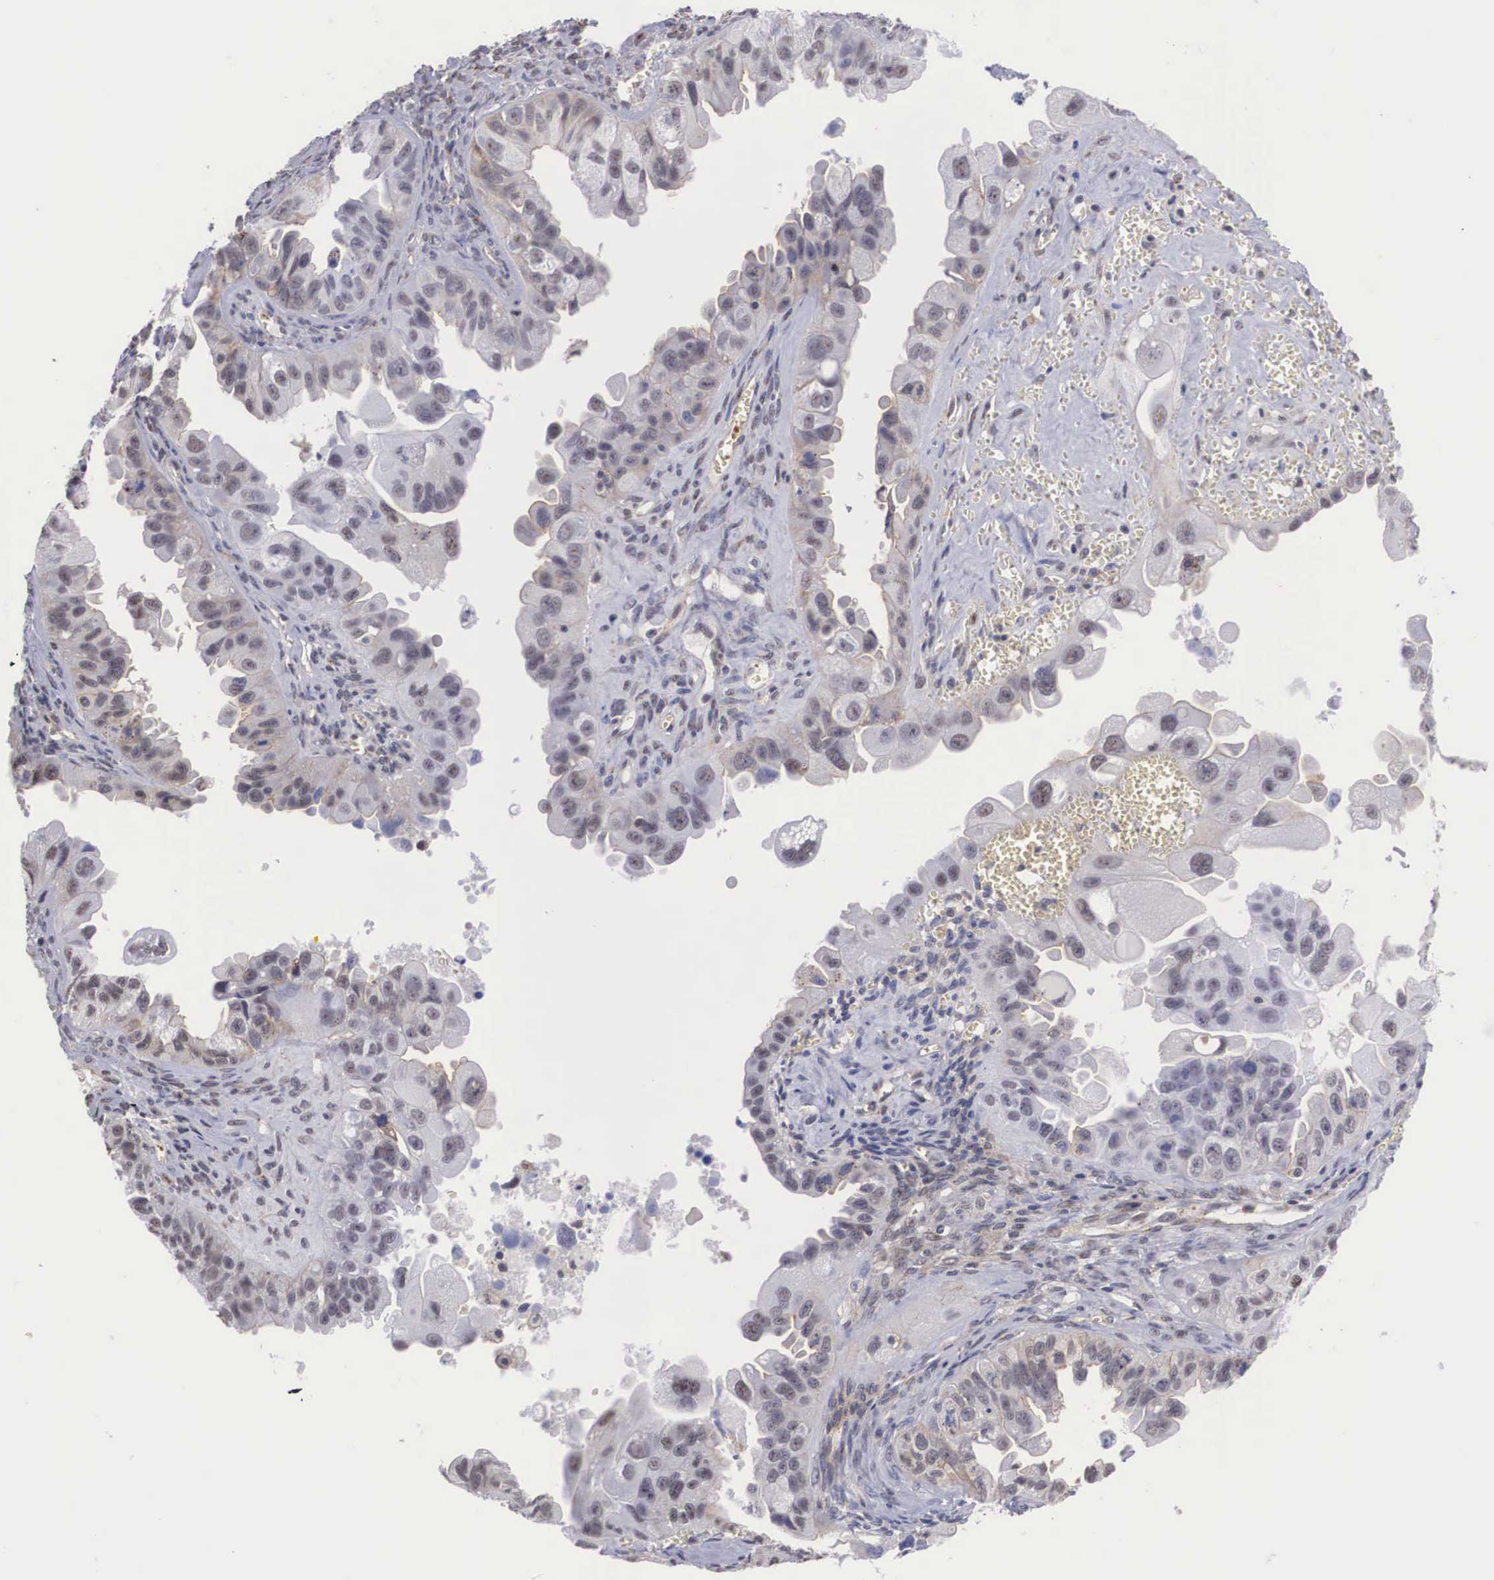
{"staining": {"intensity": "weak", "quantity": ">75%", "location": "cytoplasmic/membranous"}, "tissue": "ovarian cancer", "cell_type": "Tumor cells", "image_type": "cancer", "snomed": [{"axis": "morphology", "description": "Carcinoma, endometroid"}, {"axis": "topography", "description": "Ovary"}], "caption": "Immunohistochemical staining of human ovarian cancer displays low levels of weak cytoplasmic/membranous protein expression in approximately >75% of tumor cells. (DAB = brown stain, brightfield microscopy at high magnification).", "gene": "NR4A2", "patient": {"sex": "female", "age": 85}}